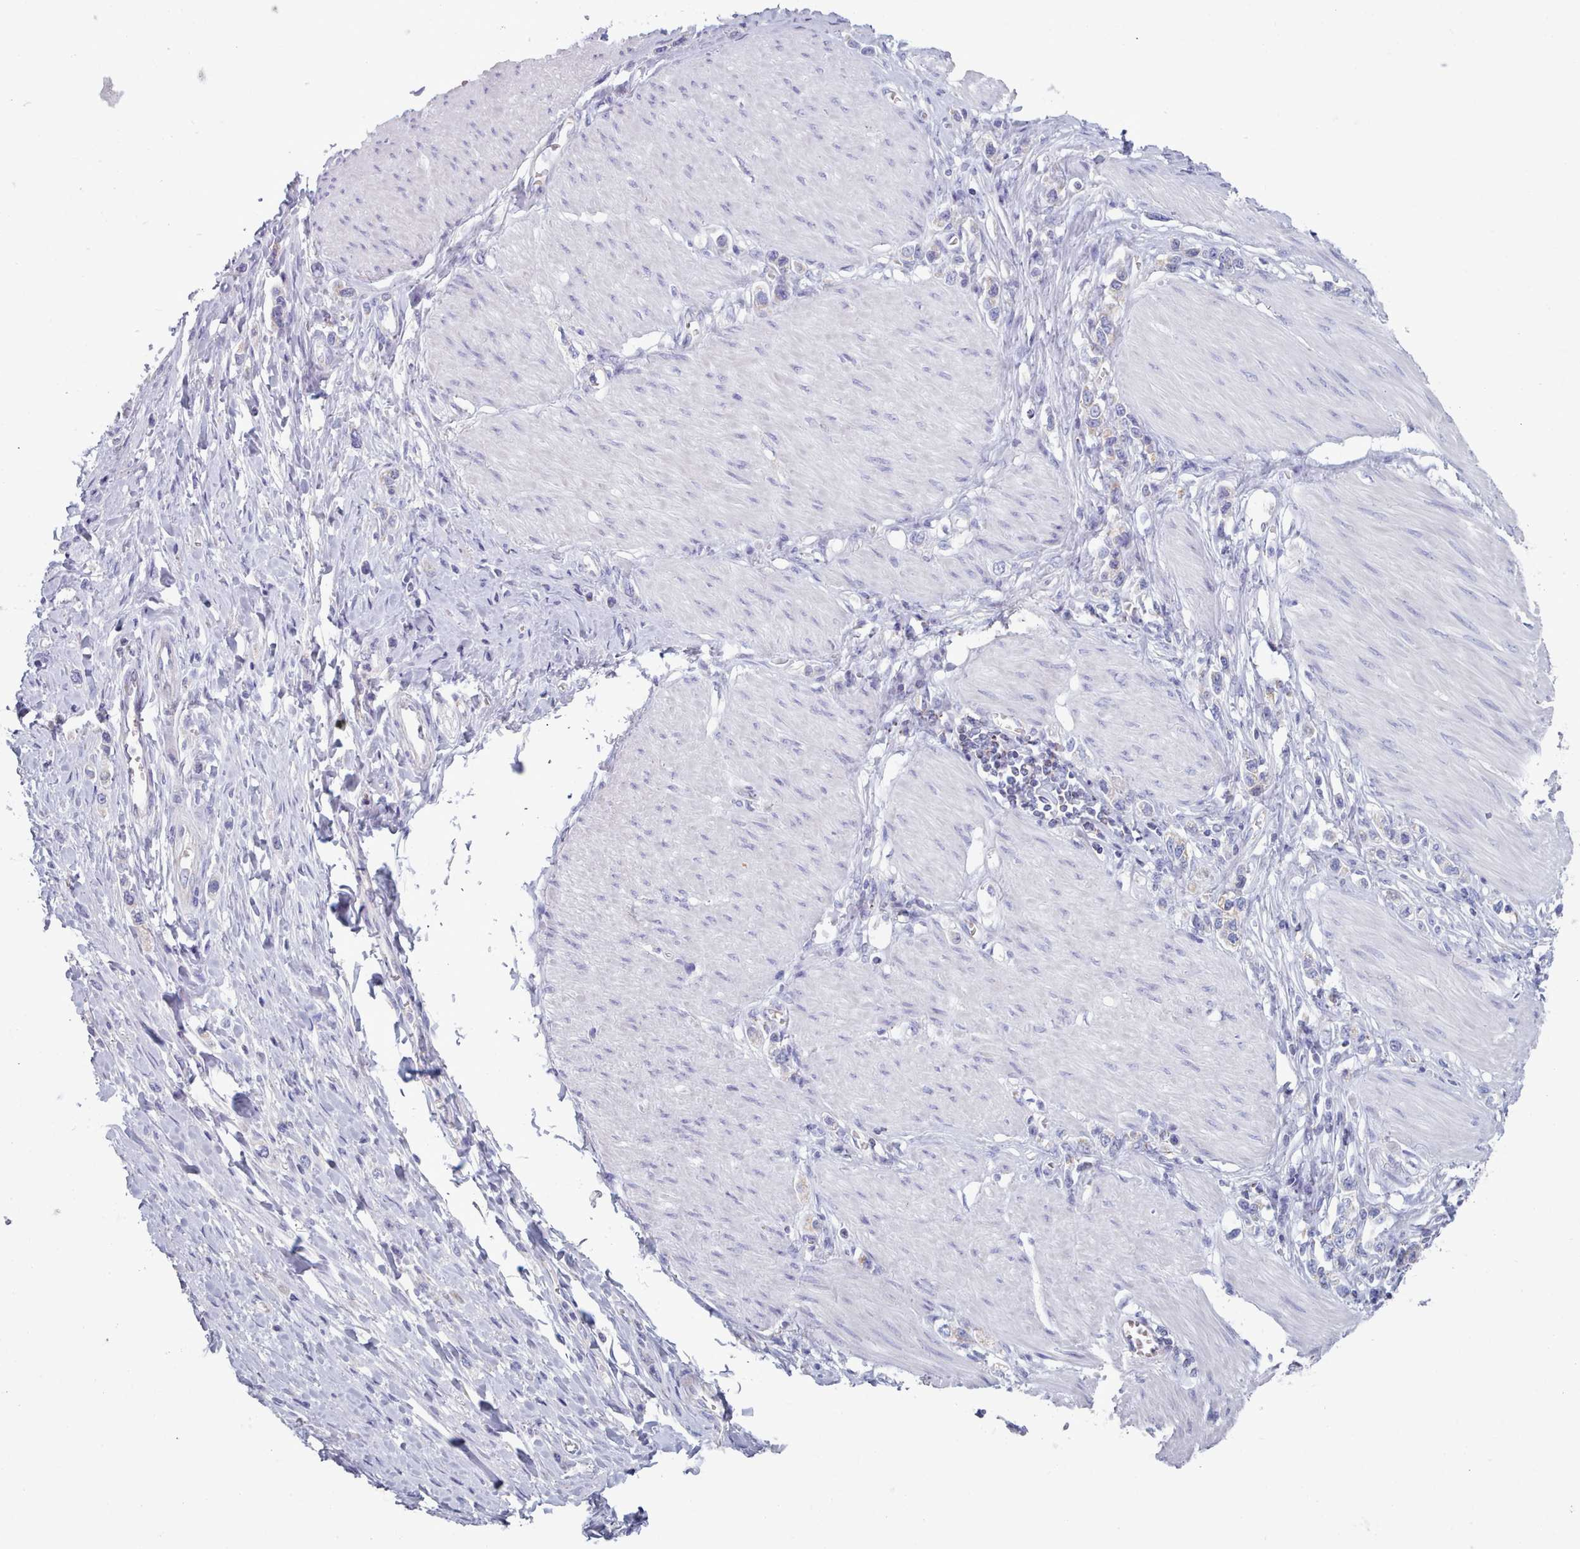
{"staining": {"intensity": "negative", "quantity": "none", "location": "none"}, "tissue": "stomach cancer", "cell_type": "Tumor cells", "image_type": "cancer", "snomed": [{"axis": "morphology", "description": "Adenocarcinoma, NOS"}, {"axis": "topography", "description": "Stomach"}], "caption": "Adenocarcinoma (stomach) stained for a protein using IHC demonstrates no positivity tumor cells.", "gene": "HAO1", "patient": {"sex": "female", "age": 65}}